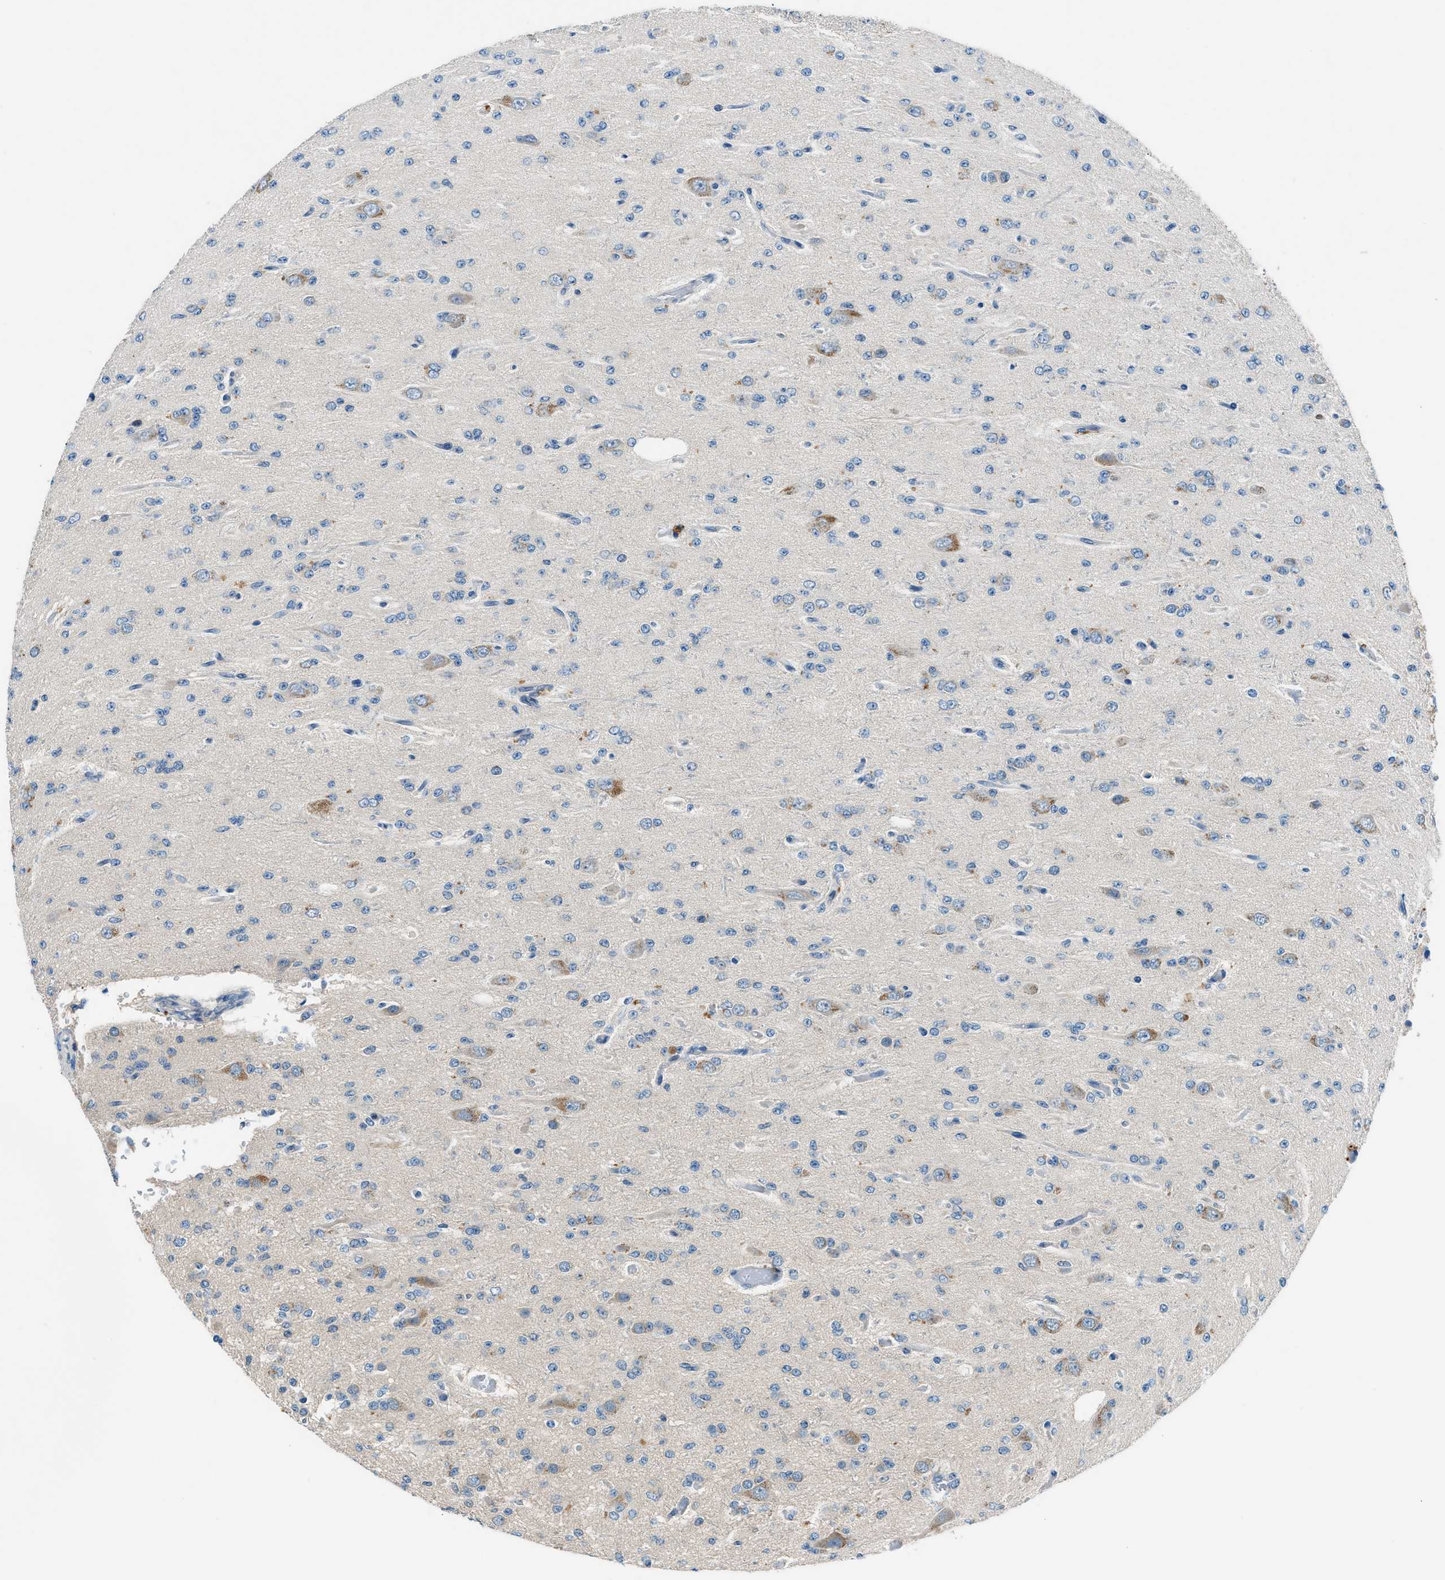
{"staining": {"intensity": "negative", "quantity": "none", "location": "none"}, "tissue": "glioma", "cell_type": "Tumor cells", "image_type": "cancer", "snomed": [{"axis": "morphology", "description": "Glioma, malignant, Low grade"}, {"axis": "topography", "description": "Brain"}], "caption": "An immunohistochemistry photomicrograph of malignant glioma (low-grade) is shown. There is no staining in tumor cells of malignant glioma (low-grade). Brightfield microscopy of immunohistochemistry stained with DAB (3,3'-diaminobenzidine) (brown) and hematoxylin (blue), captured at high magnification.", "gene": "ACP1", "patient": {"sex": "male", "age": 38}}